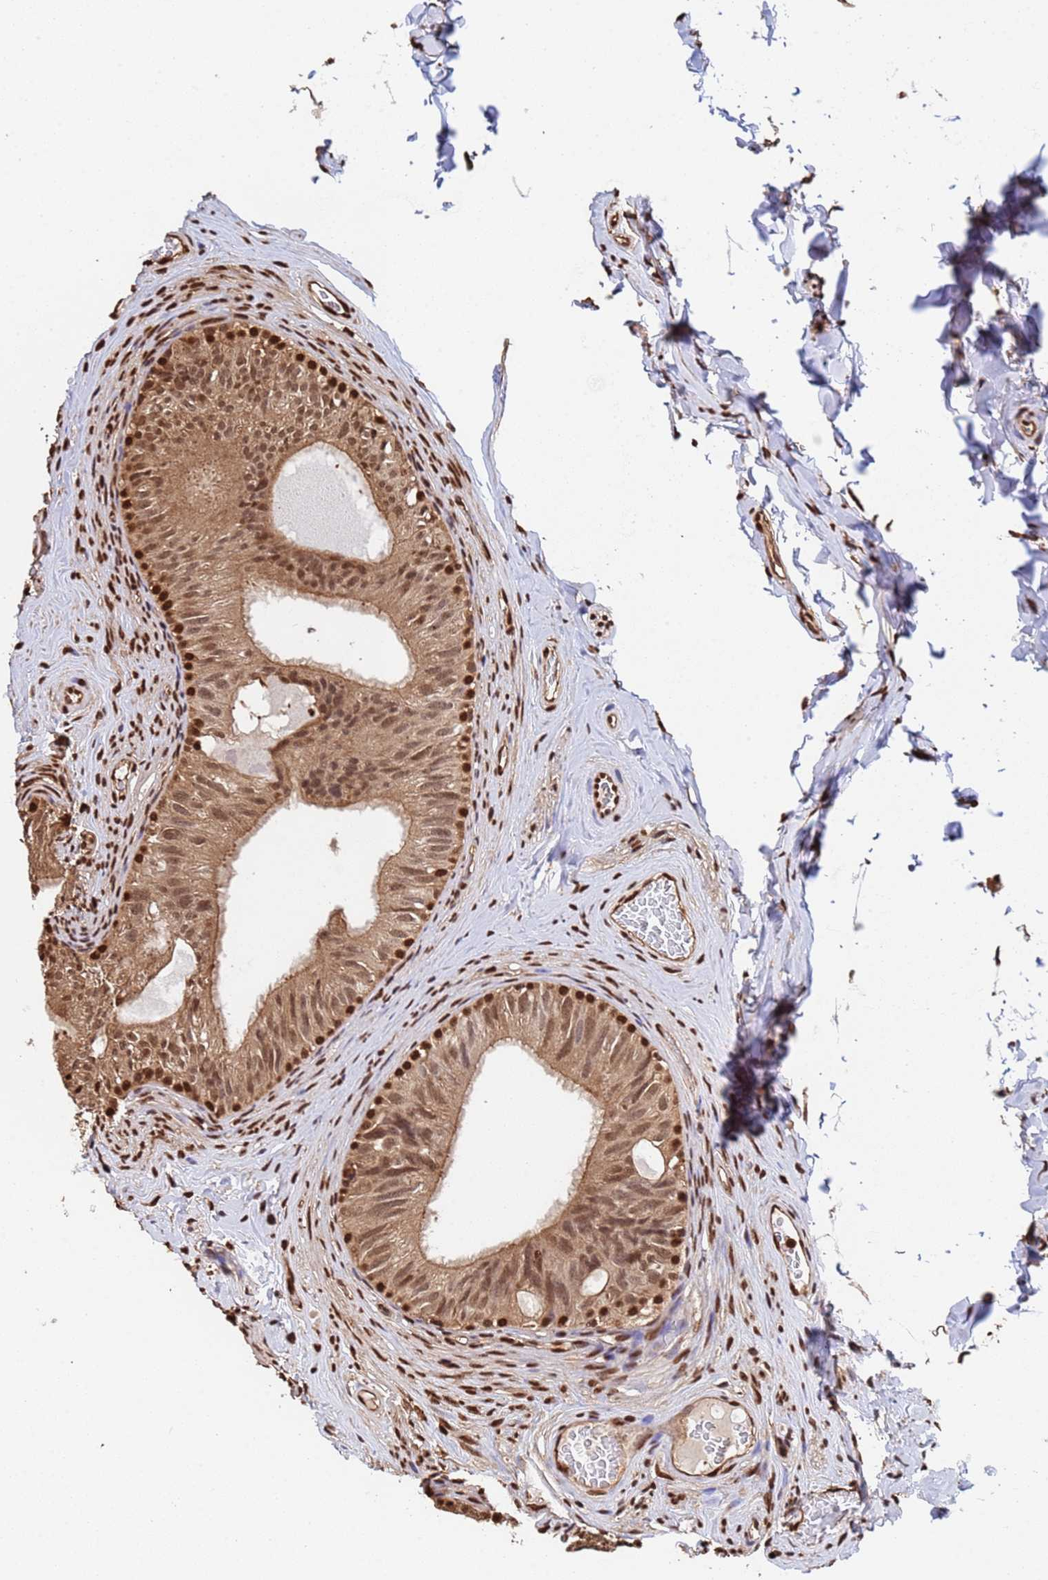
{"staining": {"intensity": "moderate", "quantity": ">75%", "location": "cytoplasmic/membranous,nuclear"}, "tissue": "epididymis", "cell_type": "Glandular cells", "image_type": "normal", "snomed": [{"axis": "morphology", "description": "Normal tissue, NOS"}, {"axis": "topography", "description": "Epididymis"}], "caption": "Protein staining displays moderate cytoplasmic/membranous,nuclear positivity in approximately >75% of glandular cells in normal epididymis.", "gene": "SUMO2", "patient": {"sex": "male", "age": 34}}